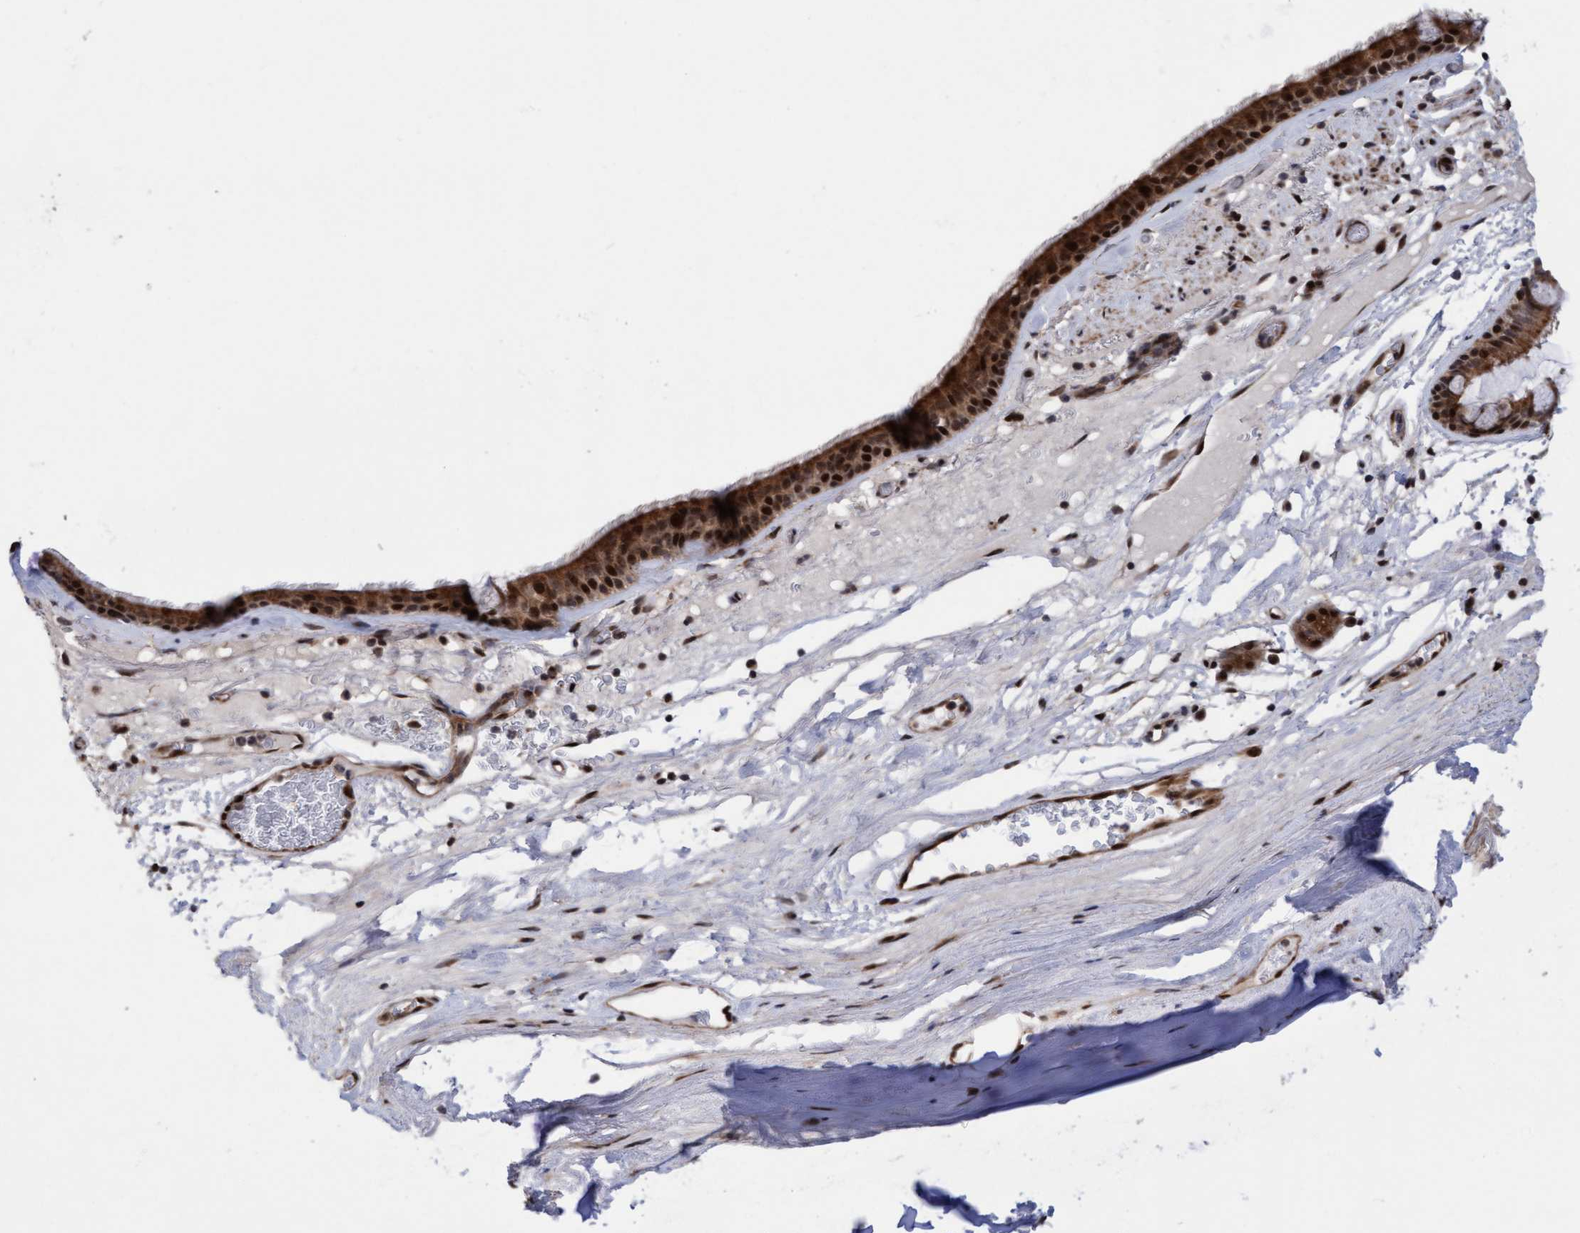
{"staining": {"intensity": "strong", "quantity": ">75%", "location": "cytoplasmic/membranous,nuclear"}, "tissue": "bronchus", "cell_type": "Respiratory epithelial cells", "image_type": "normal", "snomed": [{"axis": "morphology", "description": "Normal tissue, NOS"}, {"axis": "topography", "description": "Cartilage tissue"}], "caption": "Immunohistochemical staining of normal human bronchus exhibits >75% levels of strong cytoplasmic/membranous,nuclear protein staining in approximately >75% of respiratory epithelial cells. The protein of interest is shown in brown color, while the nuclei are stained blue.", "gene": "ITFG1", "patient": {"sex": "female", "age": 63}}